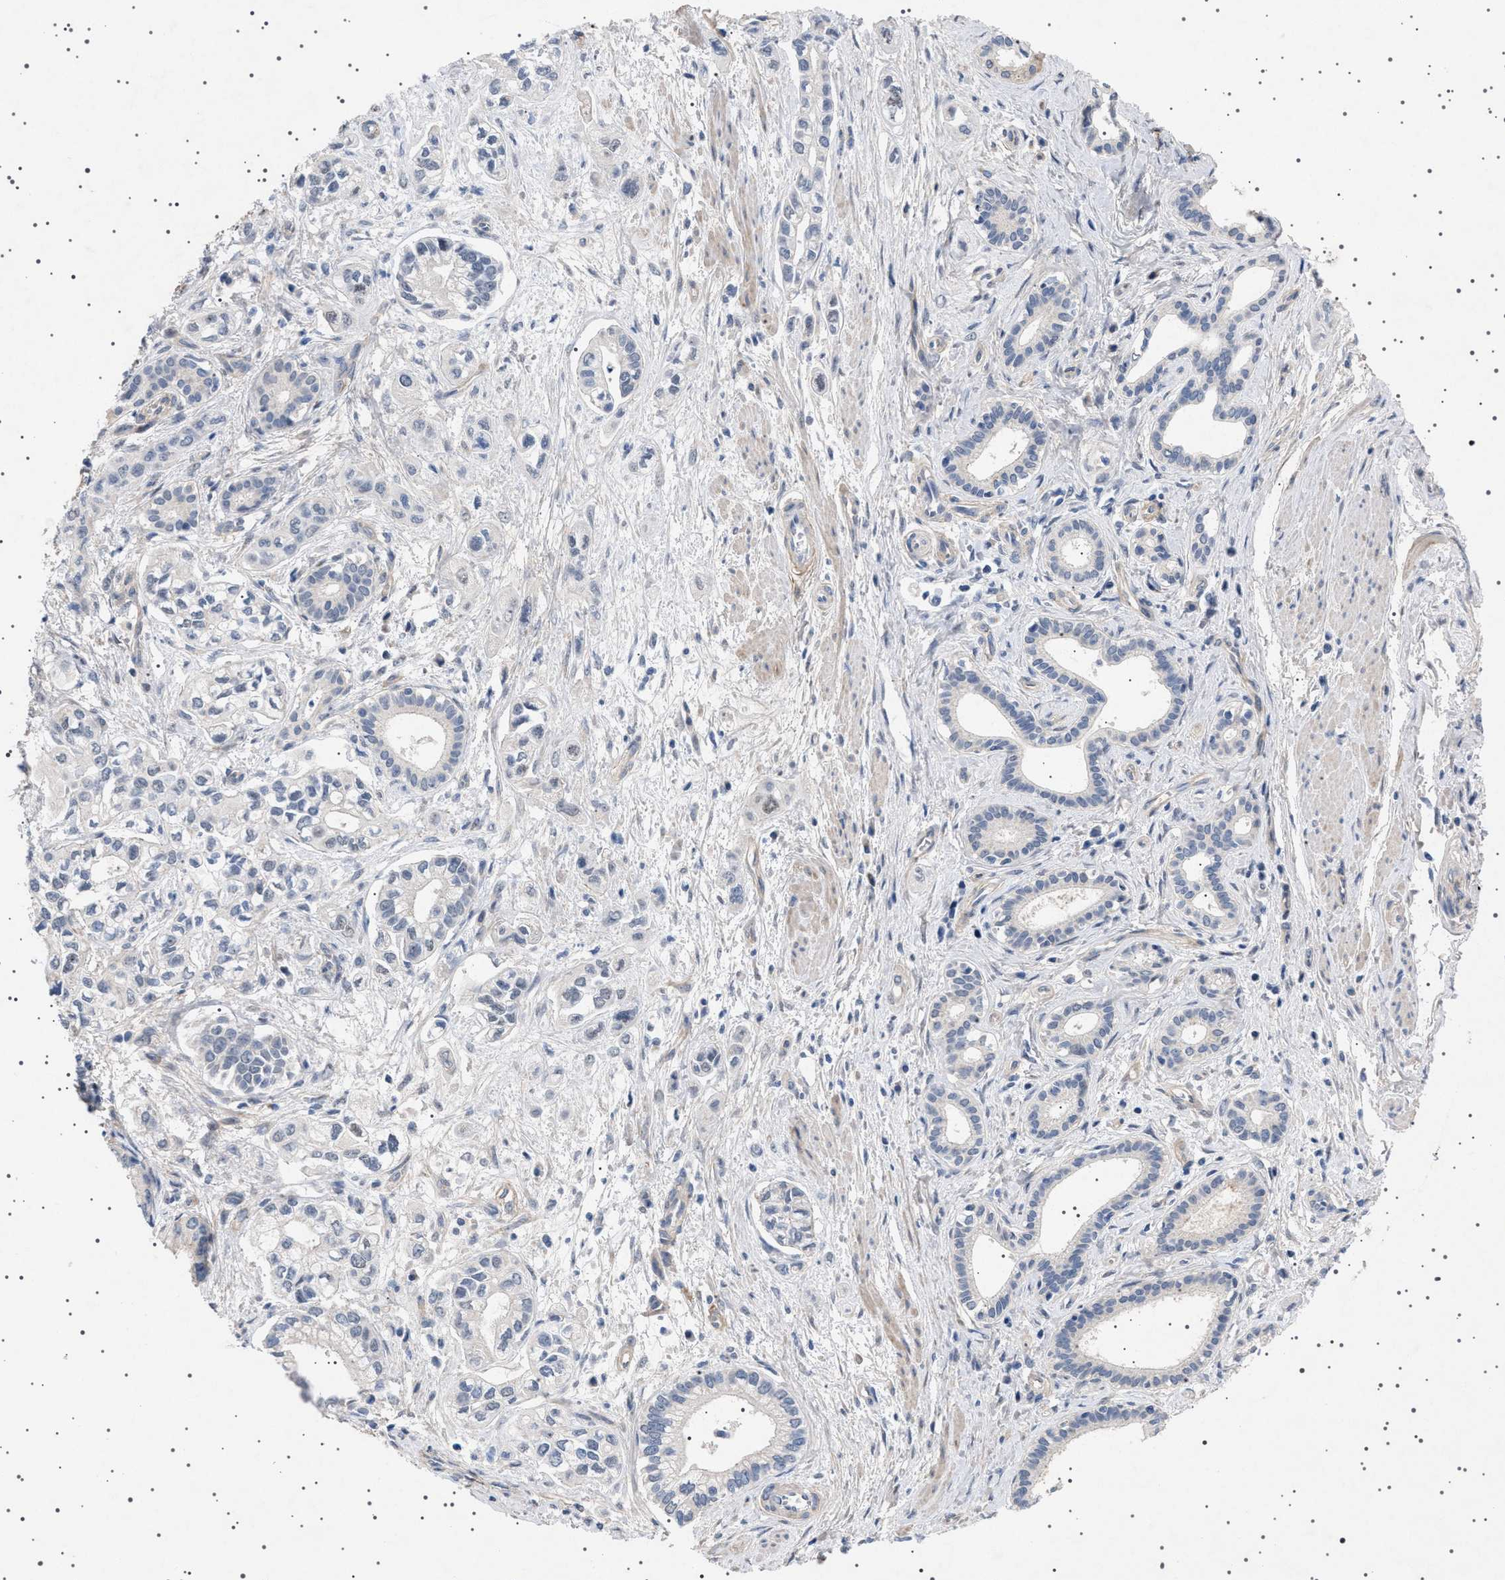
{"staining": {"intensity": "negative", "quantity": "none", "location": "none"}, "tissue": "pancreatic cancer", "cell_type": "Tumor cells", "image_type": "cancer", "snomed": [{"axis": "morphology", "description": "Adenocarcinoma, NOS"}, {"axis": "topography", "description": "Pancreas"}], "caption": "Tumor cells show no significant expression in pancreatic cancer (adenocarcinoma).", "gene": "HTR1A", "patient": {"sex": "male", "age": 74}}